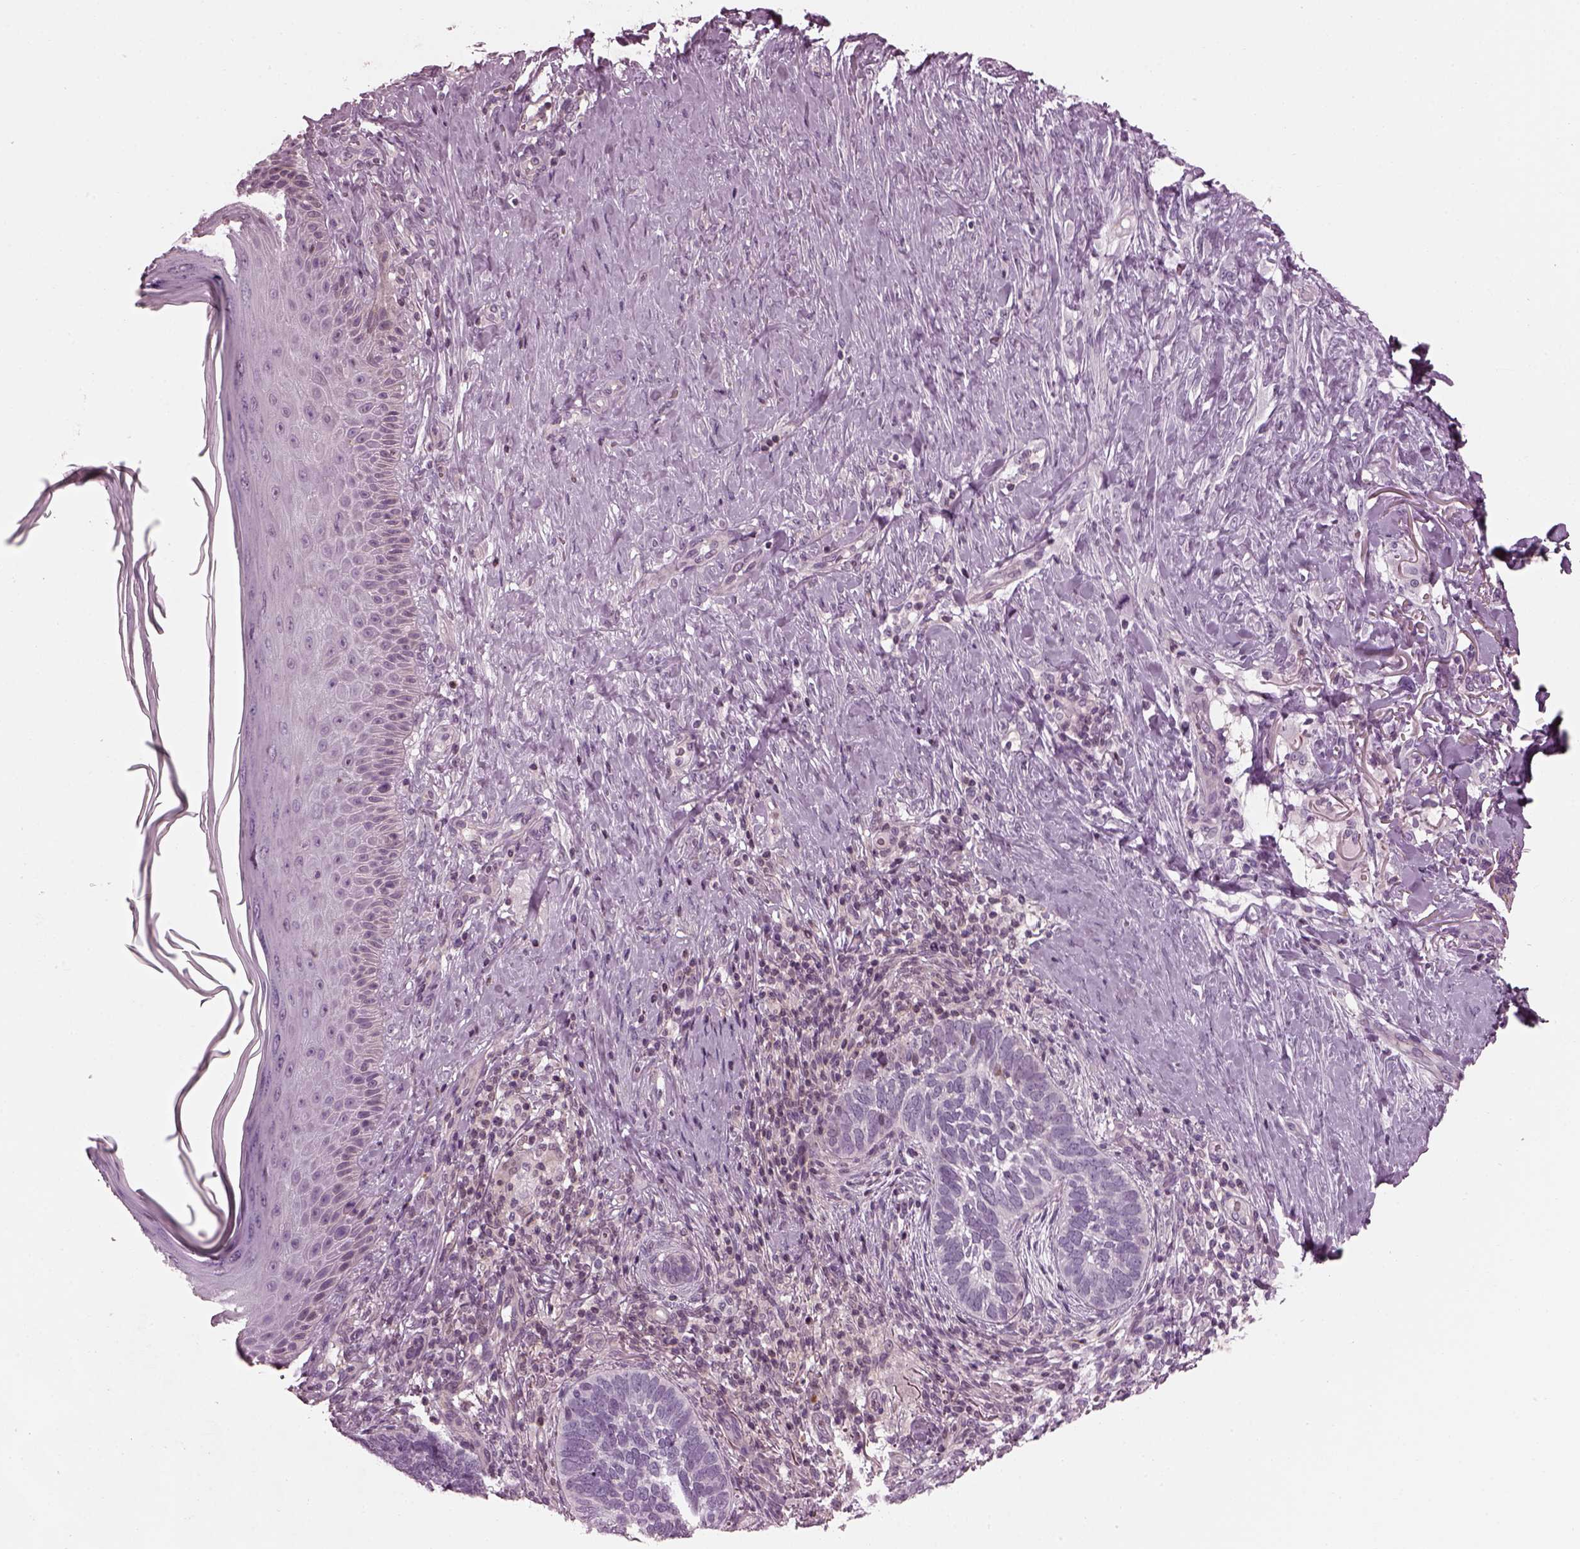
{"staining": {"intensity": "negative", "quantity": "none", "location": "none"}, "tissue": "skin cancer", "cell_type": "Tumor cells", "image_type": "cancer", "snomed": [{"axis": "morphology", "description": "Normal tissue, NOS"}, {"axis": "morphology", "description": "Basal cell carcinoma"}, {"axis": "topography", "description": "Skin"}], "caption": "The IHC histopathology image has no significant staining in tumor cells of skin basal cell carcinoma tissue. Brightfield microscopy of immunohistochemistry (IHC) stained with DAB (brown) and hematoxylin (blue), captured at high magnification.", "gene": "BFSP1", "patient": {"sex": "male", "age": 46}}